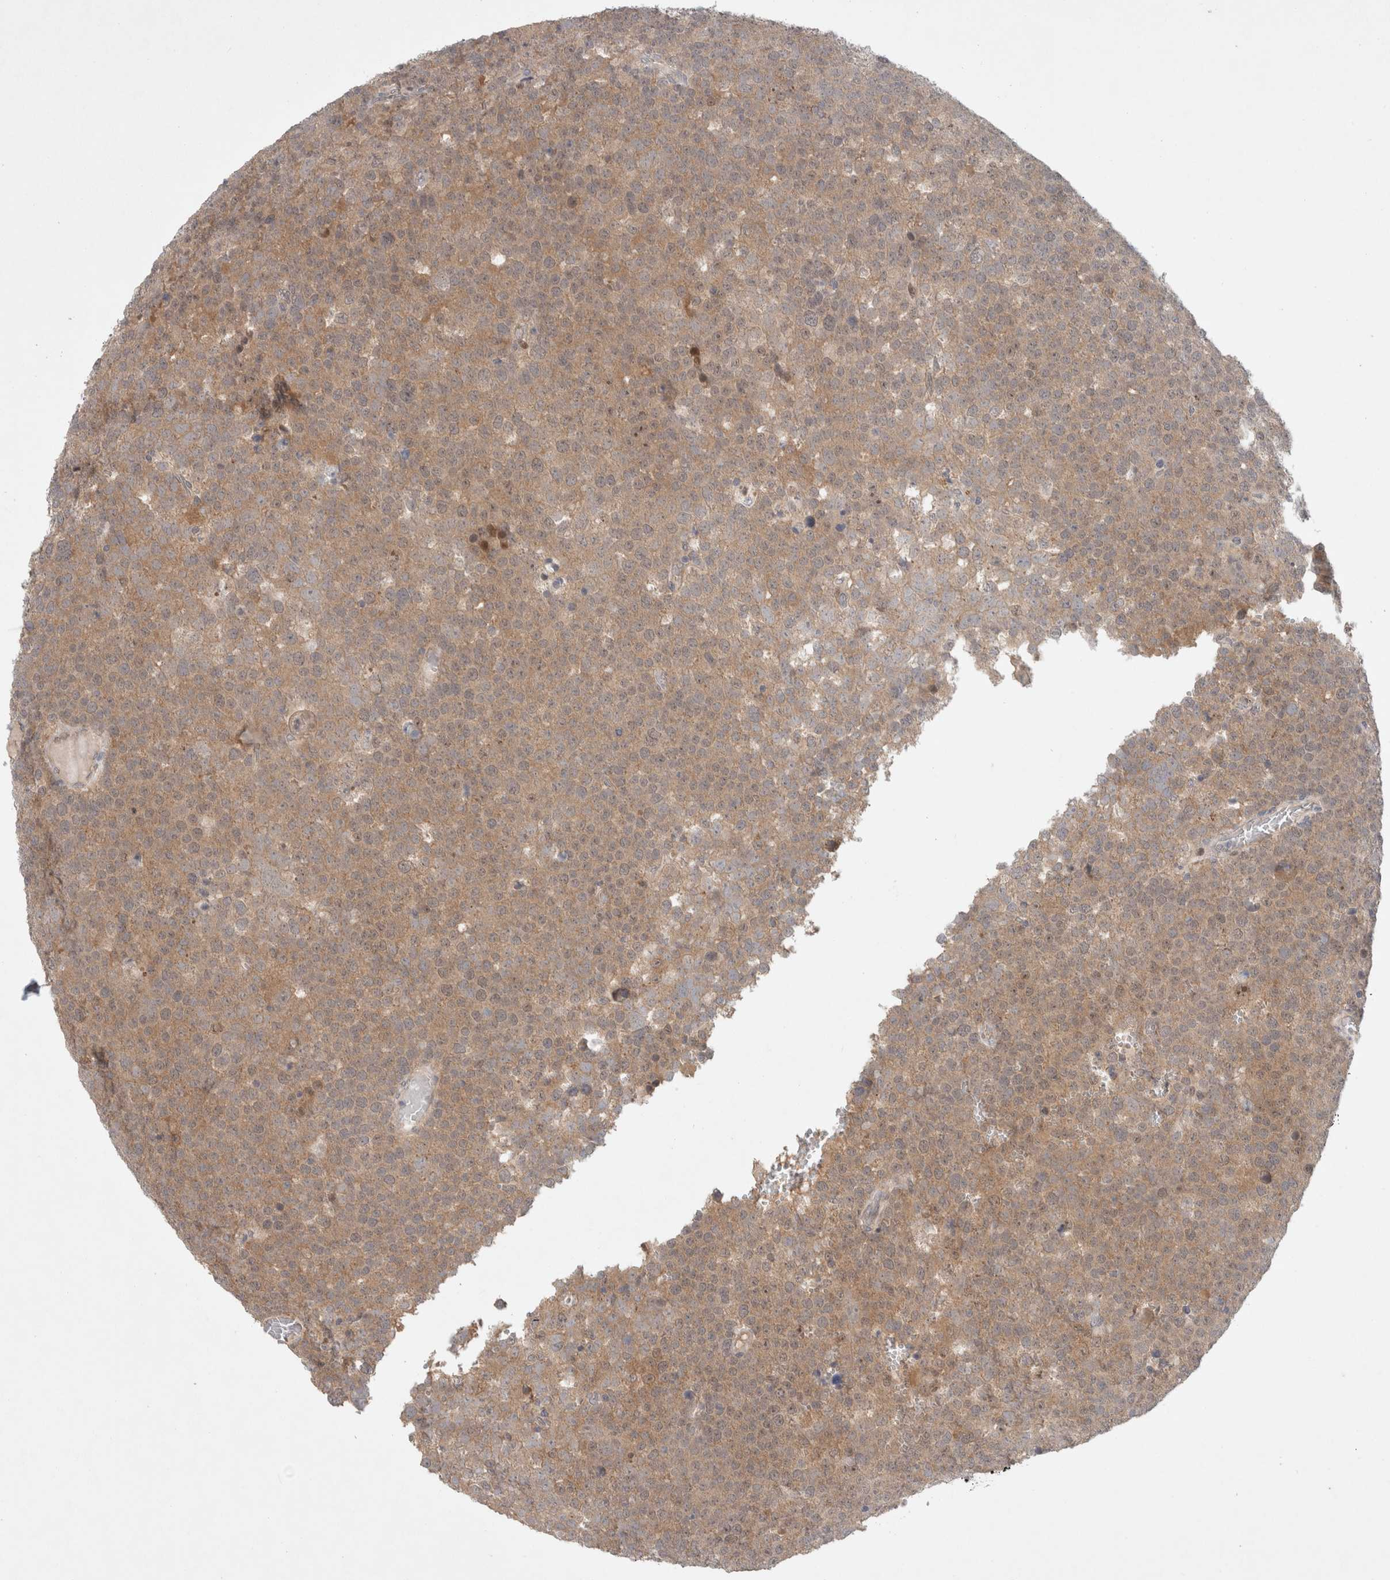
{"staining": {"intensity": "moderate", "quantity": ">75%", "location": "cytoplasmic/membranous"}, "tissue": "testis cancer", "cell_type": "Tumor cells", "image_type": "cancer", "snomed": [{"axis": "morphology", "description": "Seminoma, NOS"}, {"axis": "topography", "description": "Testis"}], "caption": "Immunohistochemistry image of human testis seminoma stained for a protein (brown), which exhibits medium levels of moderate cytoplasmic/membranous positivity in approximately >75% of tumor cells.", "gene": "RASAL2", "patient": {"sex": "male", "age": 71}}